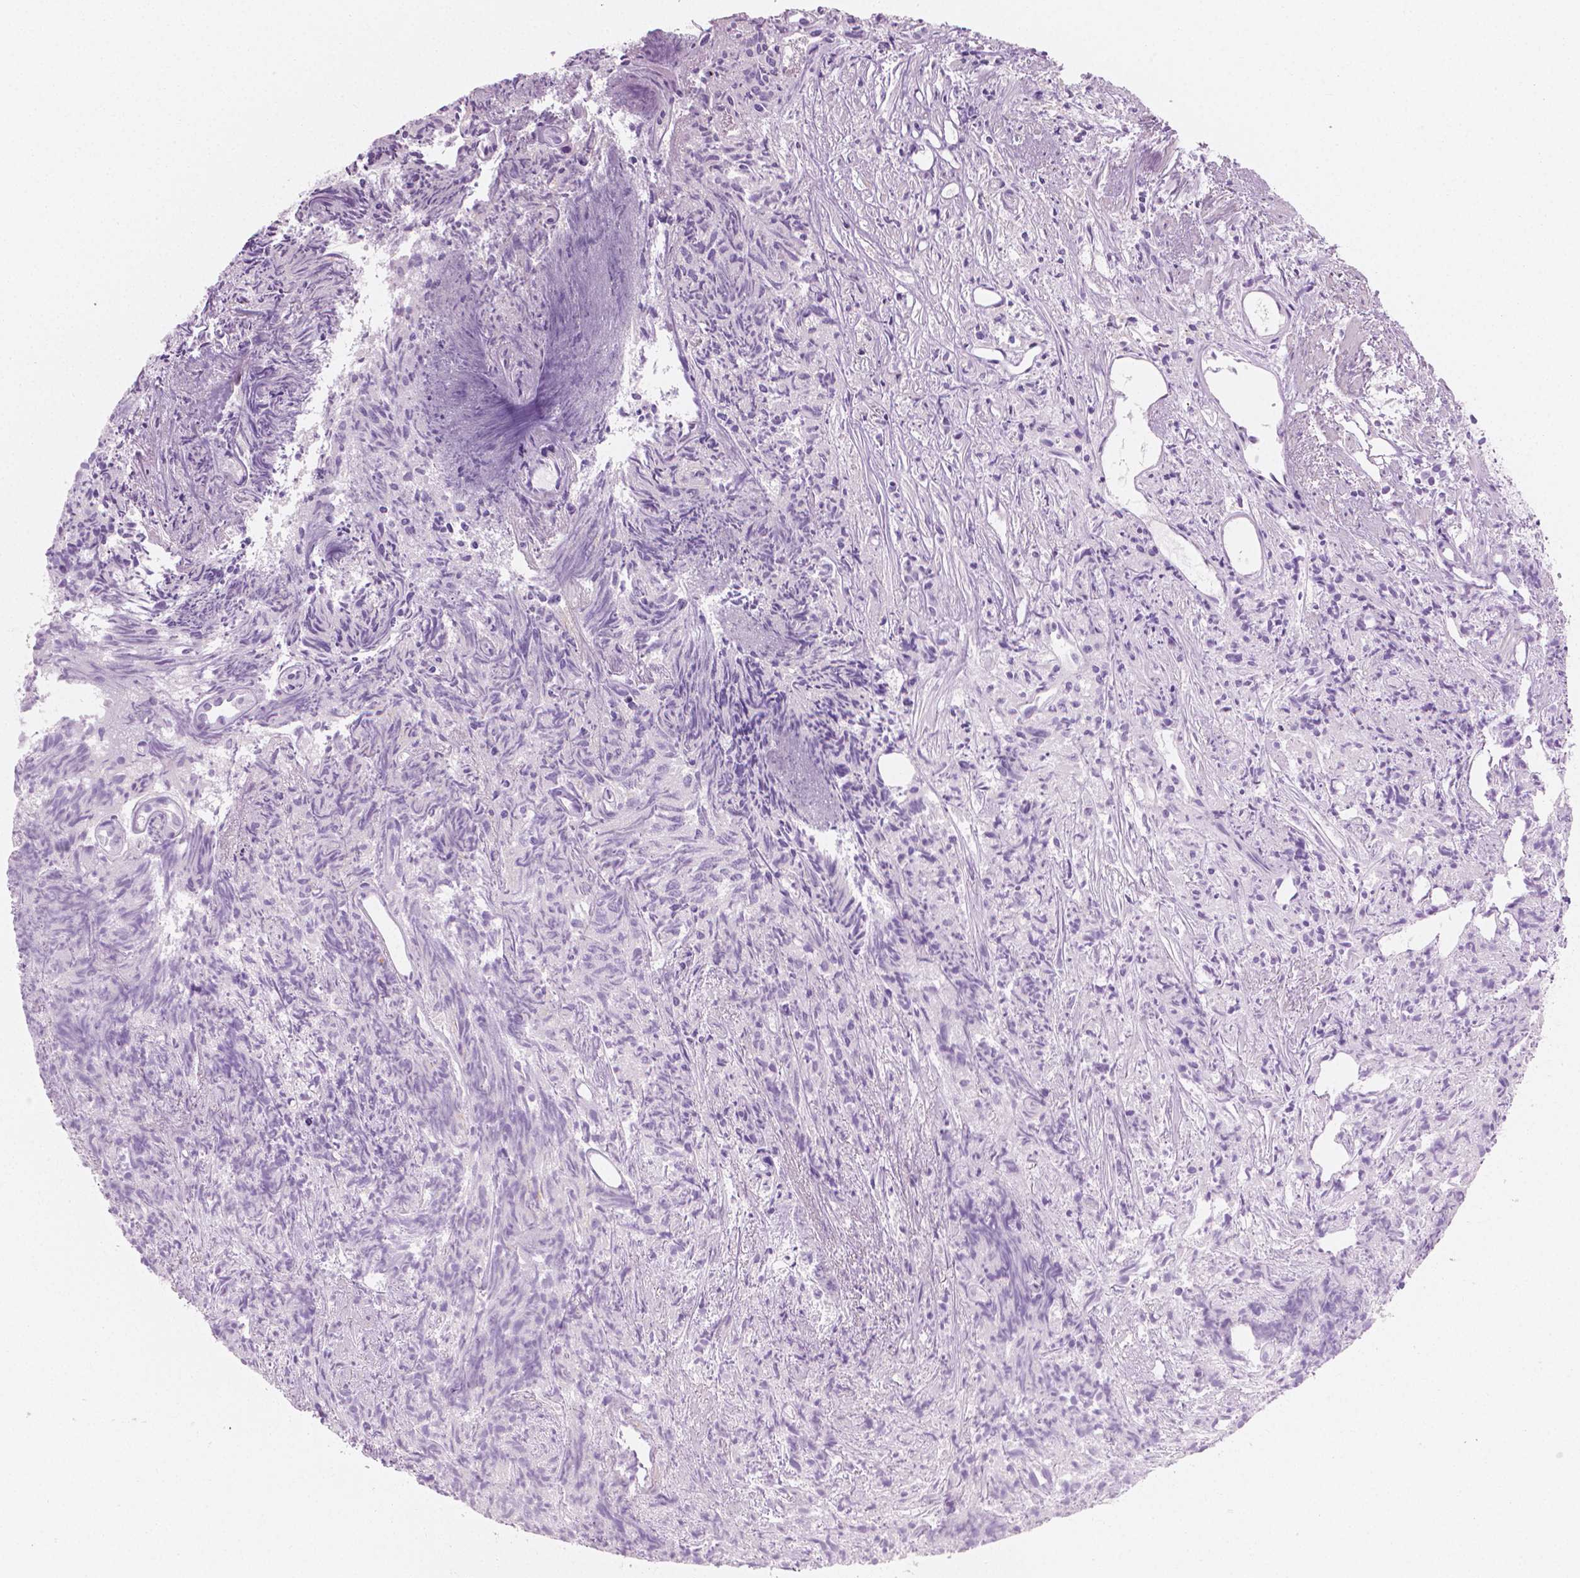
{"staining": {"intensity": "negative", "quantity": "none", "location": "none"}, "tissue": "prostate cancer", "cell_type": "Tumor cells", "image_type": "cancer", "snomed": [{"axis": "morphology", "description": "Adenocarcinoma, High grade"}, {"axis": "topography", "description": "Prostate"}], "caption": "Immunohistochemistry (IHC) micrograph of neoplastic tissue: human adenocarcinoma (high-grade) (prostate) stained with DAB (3,3'-diaminobenzidine) displays no significant protein staining in tumor cells.", "gene": "PLIN4", "patient": {"sex": "male", "age": 58}}